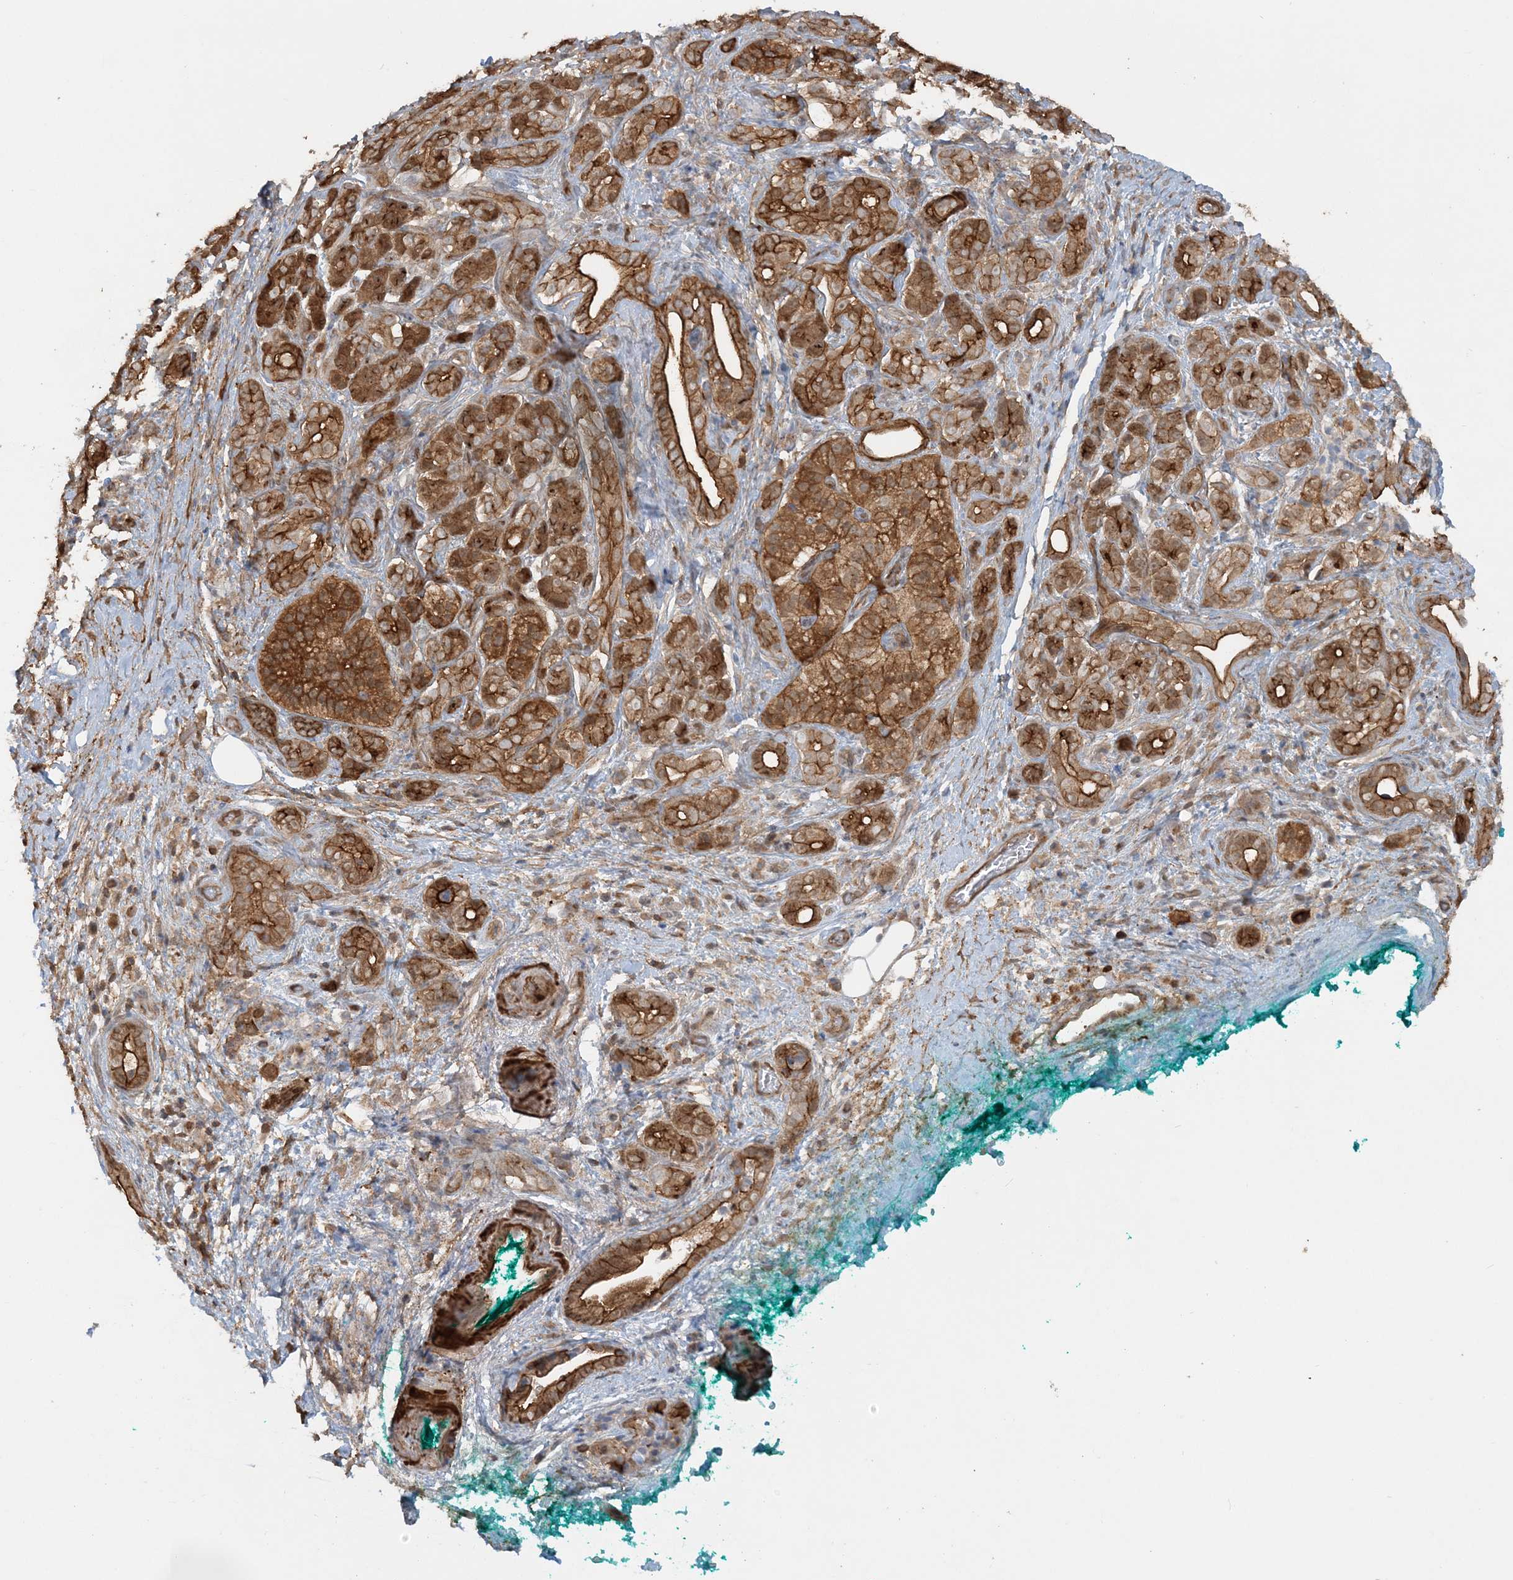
{"staining": {"intensity": "strong", "quantity": ">75%", "location": "cytoplasmic/membranous"}, "tissue": "pancreatic cancer", "cell_type": "Tumor cells", "image_type": "cancer", "snomed": [{"axis": "morphology", "description": "Adenocarcinoma, NOS"}, {"axis": "topography", "description": "Pancreas"}], "caption": "Pancreatic adenocarcinoma stained with a protein marker displays strong staining in tumor cells.", "gene": "DSTN", "patient": {"sex": "male", "age": 78}}